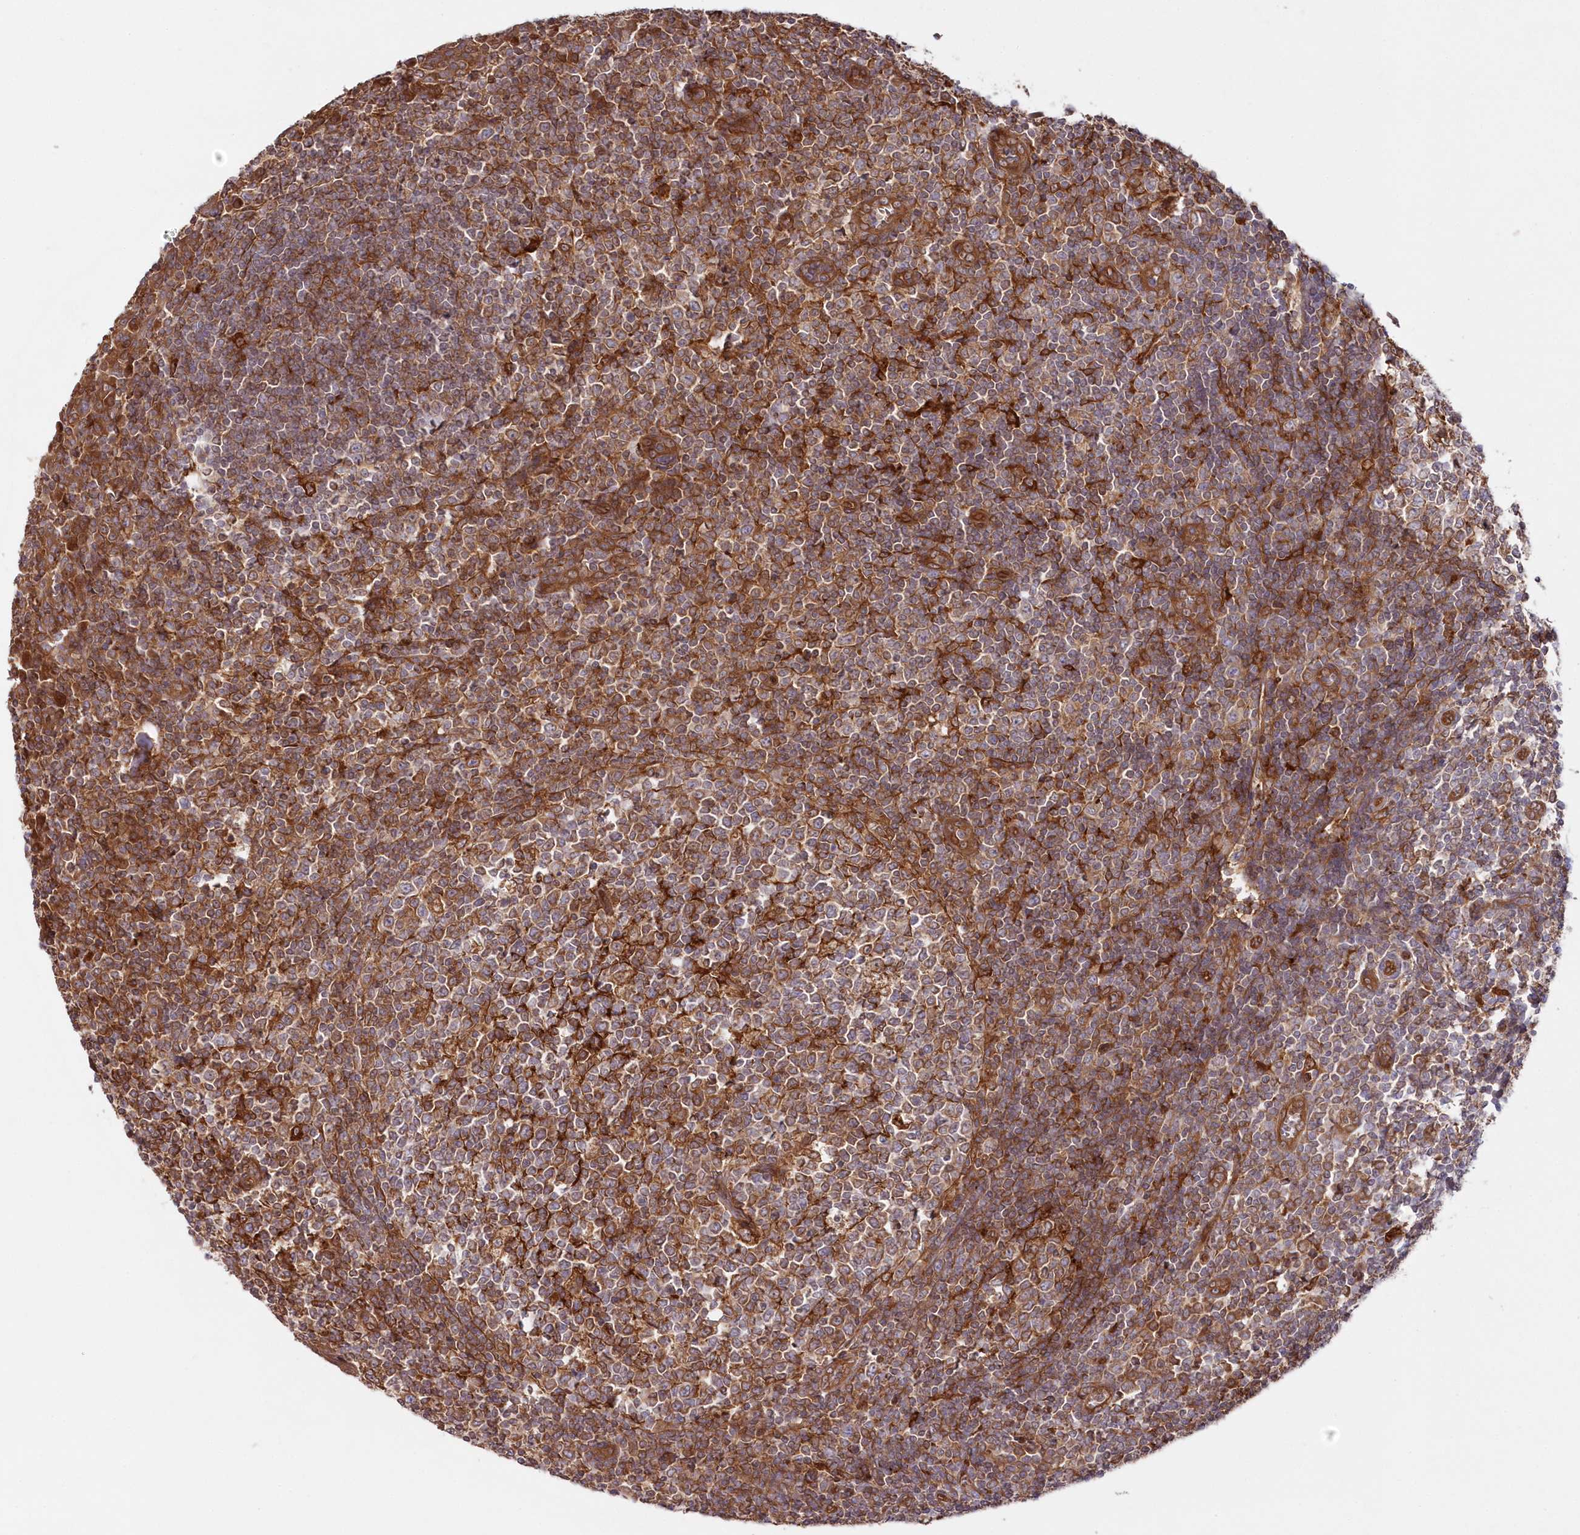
{"staining": {"intensity": "strong", "quantity": "25%-75%", "location": "cytoplasmic/membranous"}, "tissue": "tonsil", "cell_type": "Germinal center cells", "image_type": "normal", "snomed": [{"axis": "morphology", "description": "Normal tissue, NOS"}, {"axis": "topography", "description": "Tonsil"}], "caption": "Immunohistochemistry (IHC) photomicrograph of benign human tonsil stained for a protein (brown), which shows high levels of strong cytoplasmic/membranous positivity in about 25%-75% of germinal center cells.", "gene": "GBE1", "patient": {"sex": "female", "age": 19}}